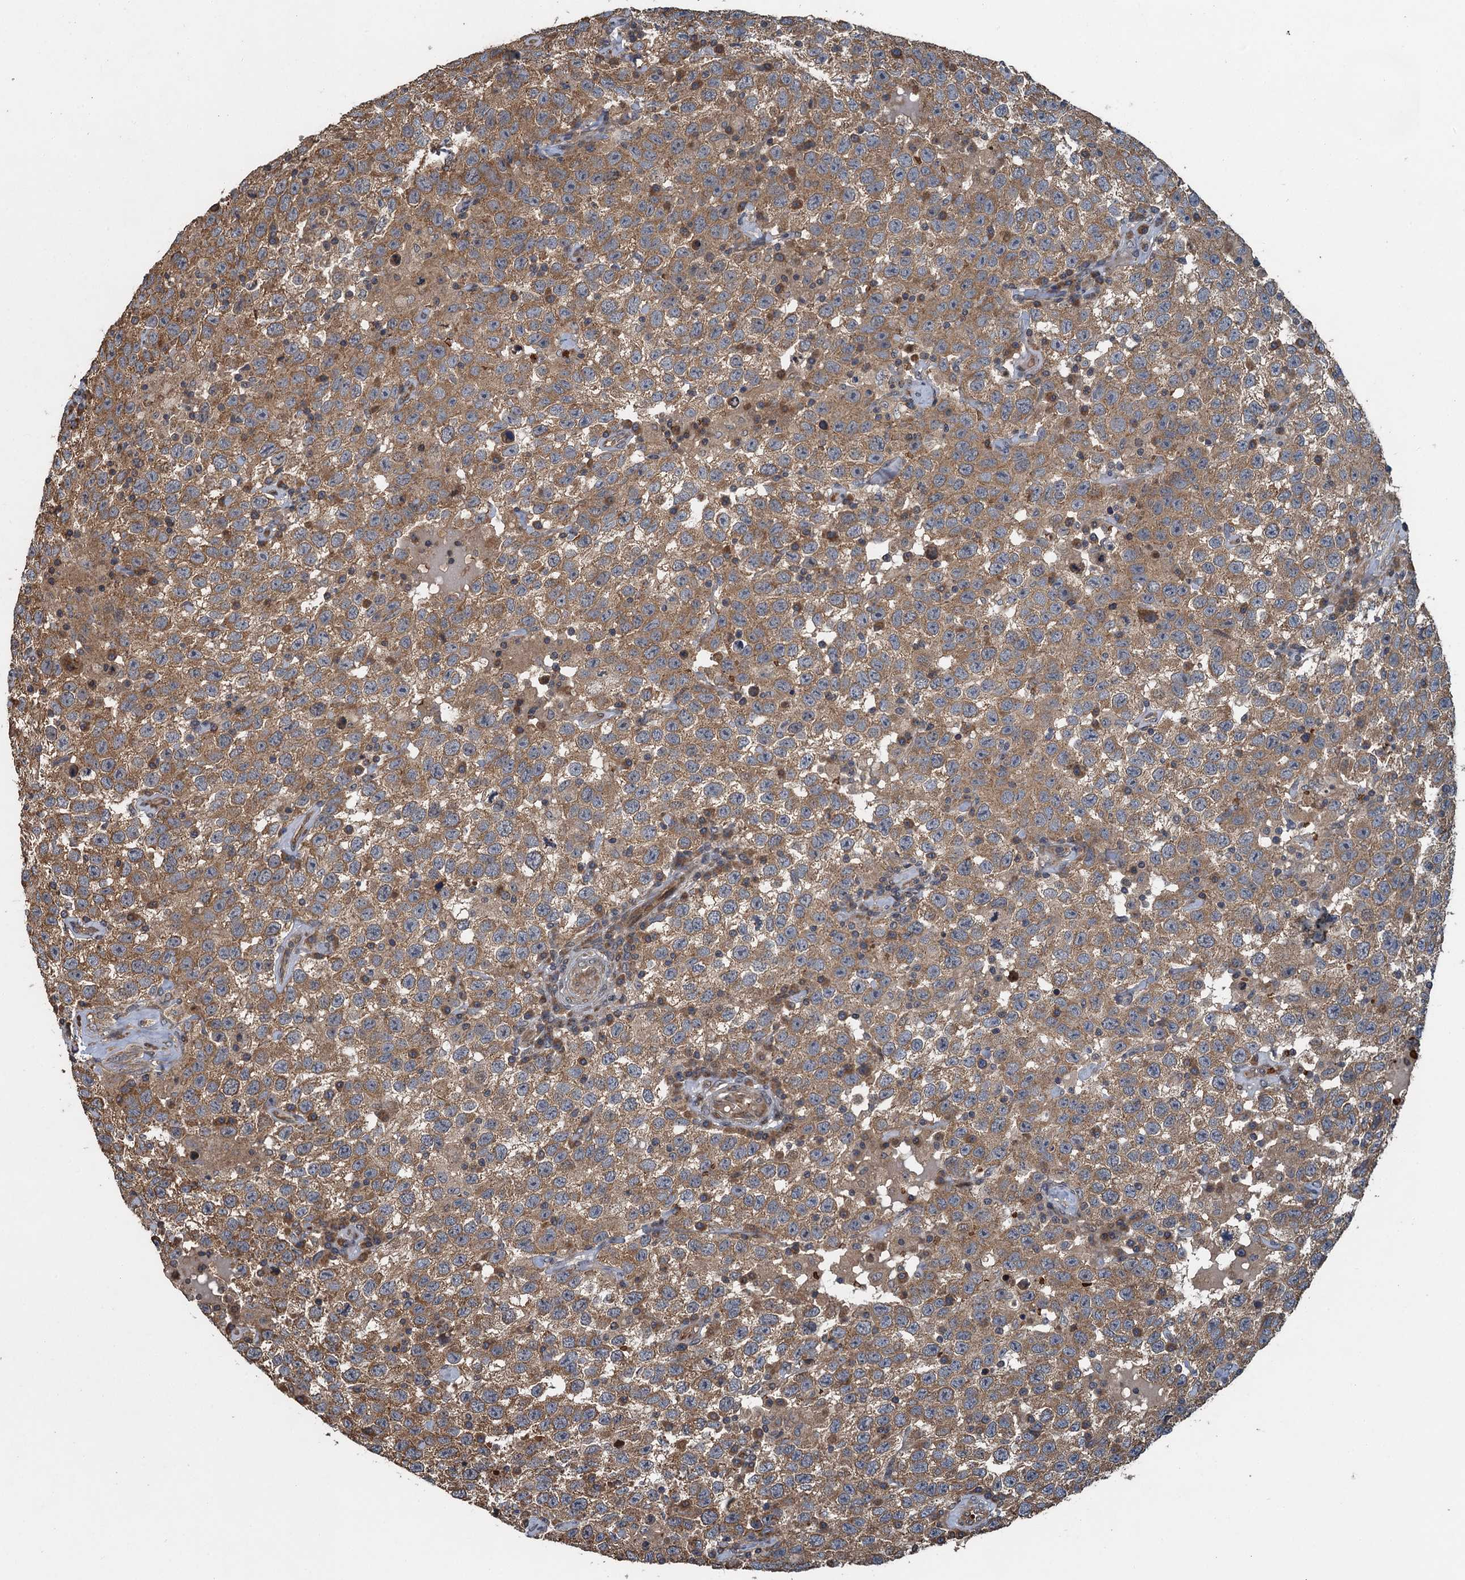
{"staining": {"intensity": "moderate", "quantity": ">75%", "location": "cytoplasmic/membranous"}, "tissue": "testis cancer", "cell_type": "Tumor cells", "image_type": "cancer", "snomed": [{"axis": "morphology", "description": "Seminoma, NOS"}, {"axis": "topography", "description": "Testis"}], "caption": "Human testis cancer (seminoma) stained for a protein (brown) exhibits moderate cytoplasmic/membranous positive staining in about >75% of tumor cells.", "gene": "SNX32", "patient": {"sex": "male", "age": 41}}